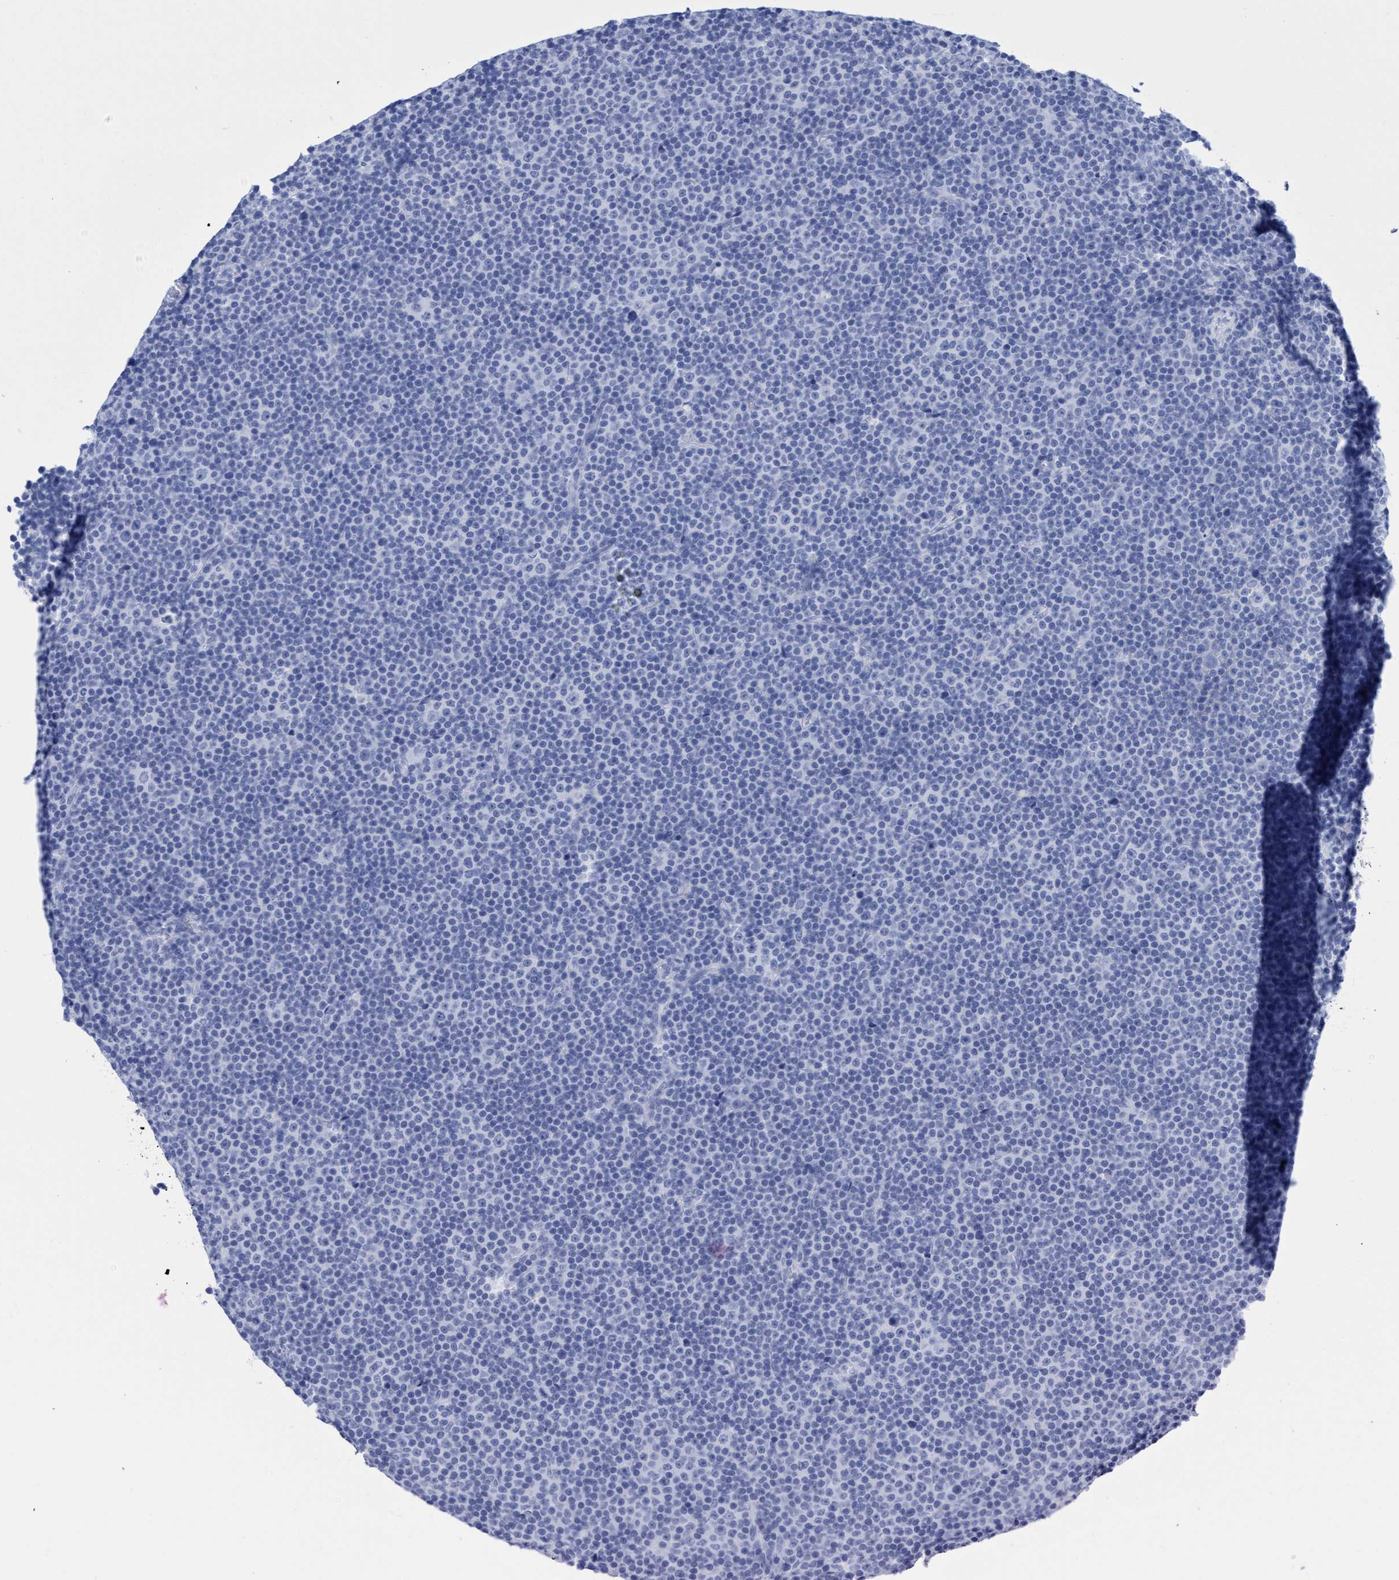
{"staining": {"intensity": "negative", "quantity": "none", "location": "none"}, "tissue": "lymphoma", "cell_type": "Tumor cells", "image_type": "cancer", "snomed": [{"axis": "morphology", "description": "Malignant lymphoma, non-Hodgkin's type, Low grade"}, {"axis": "topography", "description": "Lymph node"}], "caption": "Malignant lymphoma, non-Hodgkin's type (low-grade) was stained to show a protein in brown. There is no significant staining in tumor cells. (Immunohistochemistry (ihc), brightfield microscopy, high magnification).", "gene": "INSL6", "patient": {"sex": "female", "age": 67}}